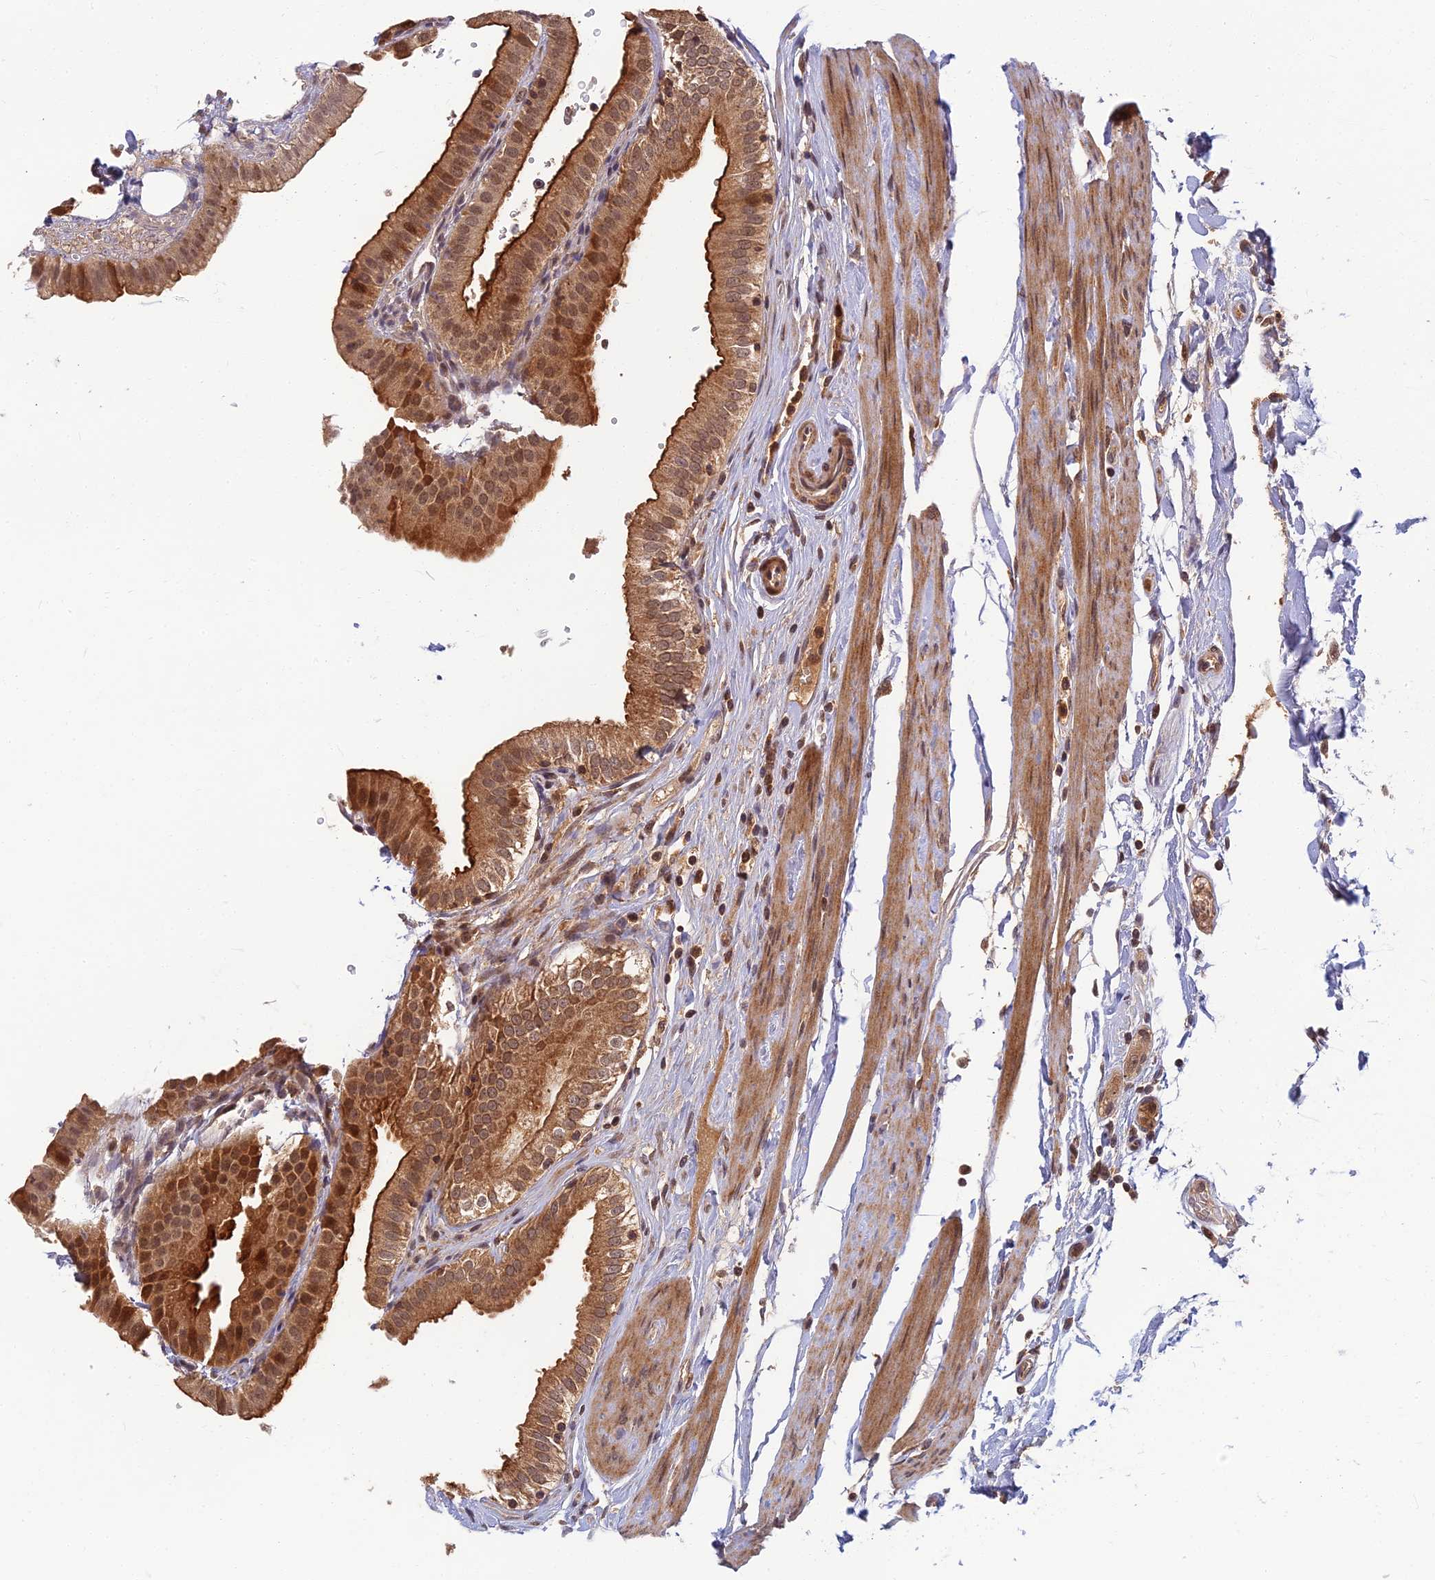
{"staining": {"intensity": "strong", "quantity": ">75%", "location": "cytoplasmic/membranous"}, "tissue": "gallbladder", "cell_type": "Glandular cells", "image_type": "normal", "snomed": [{"axis": "morphology", "description": "Normal tissue, NOS"}, {"axis": "topography", "description": "Gallbladder"}], "caption": "Immunohistochemistry (IHC) micrograph of benign gallbladder: gallbladder stained using immunohistochemistry shows high levels of strong protein expression localized specifically in the cytoplasmic/membranous of glandular cells, appearing as a cytoplasmic/membranous brown color.", "gene": "RGL3", "patient": {"sex": "female", "age": 61}}